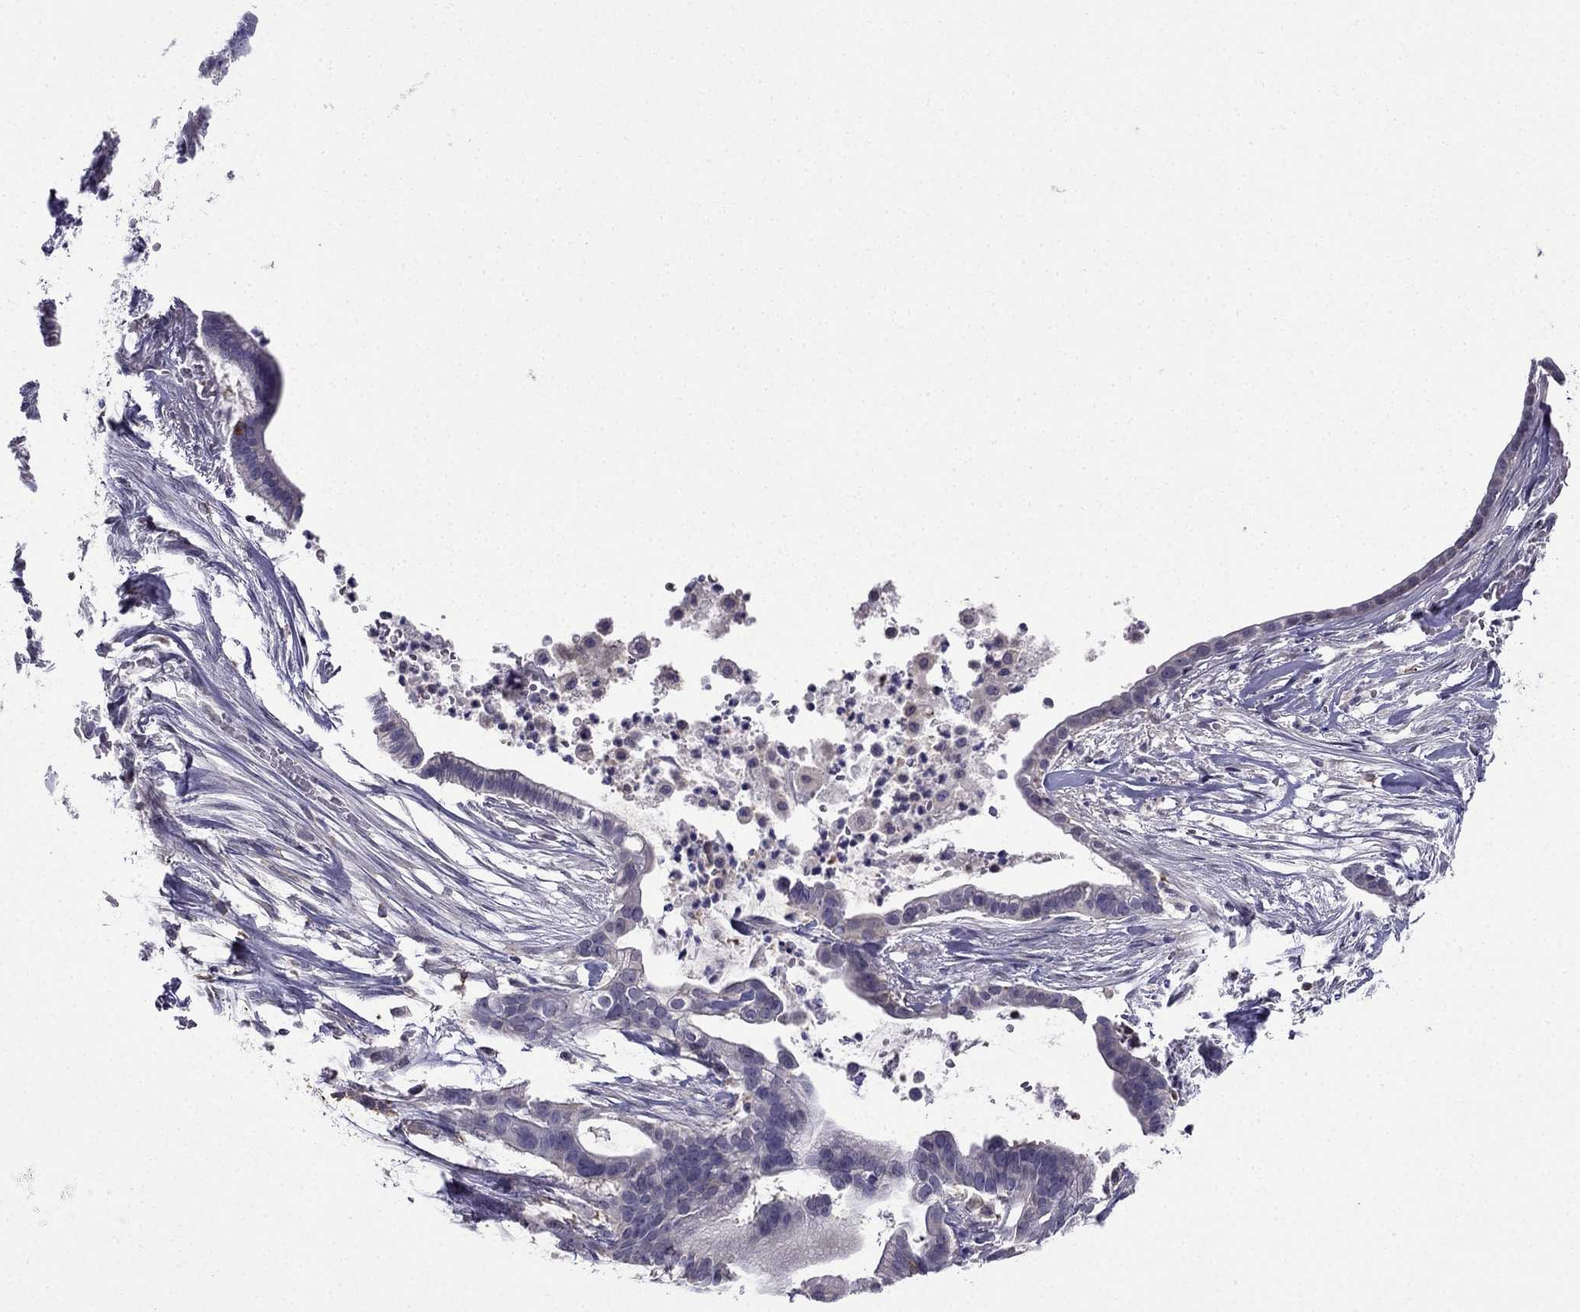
{"staining": {"intensity": "negative", "quantity": "none", "location": "none"}, "tissue": "pancreatic cancer", "cell_type": "Tumor cells", "image_type": "cancer", "snomed": [{"axis": "morphology", "description": "Adenocarcinoma, NOS"}, {"axis": "topography", "description": "Pancreas"}], "caption": "Tumor cells show no significant staining in pancreatic cancer (adenocarcinoma).", "gene": "CCK", "patient": {"sex": "male", "age": 61}}